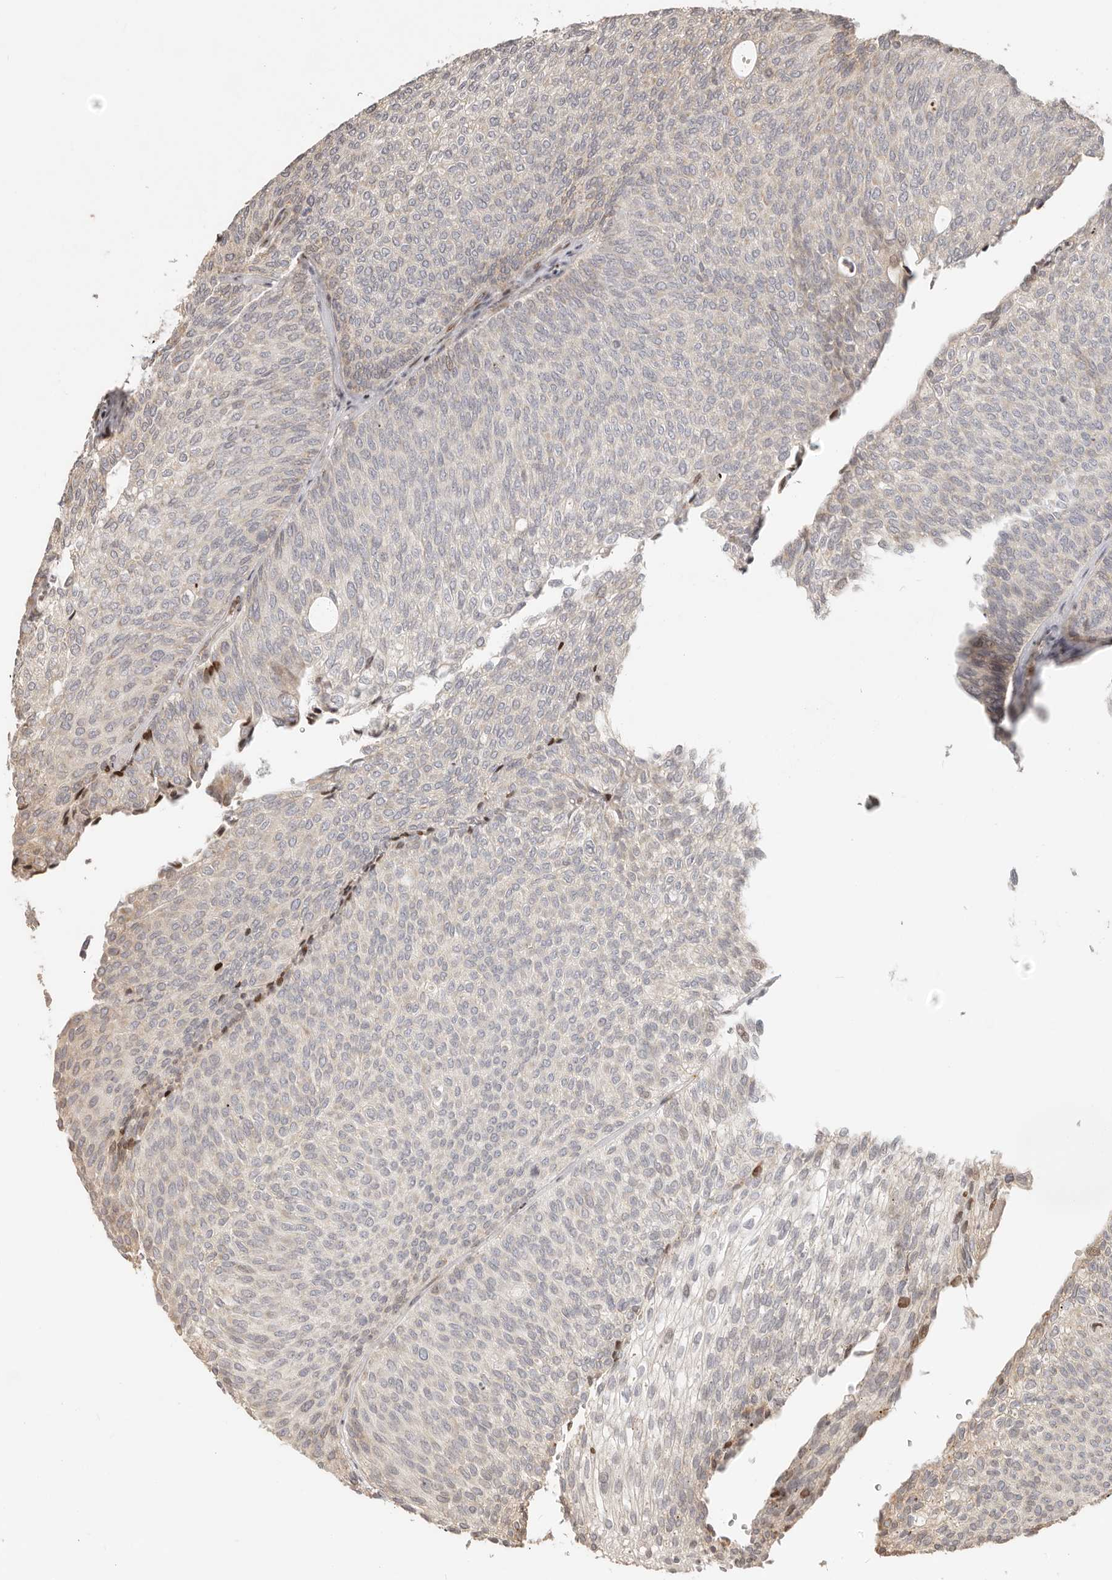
{"staining": {"intensity": "negative", "quantity": "none", "location": "none"}, "tissue": "urothelial cancer", "cell_type": "Tumor cells", "image_type": "cancer", "snomed": [{"axis": "morphology", "description": "Urothelial carcinoma, Low grade"}, {"axis": "topography", "description": "Urinary bladder"}], "caption": "A high-resolution photomicrograph shows immunohistochemistry (IHC) staining of low-grade urothelial carcinoma, which demonstrates no significant positivity in tumor cells. (DAB (3,3'-diaminobenzidine) immunohistochemistry (IHC), high magnification).", "gene": "TRIM4", "patient": {"sex": "female", "age": 79}}